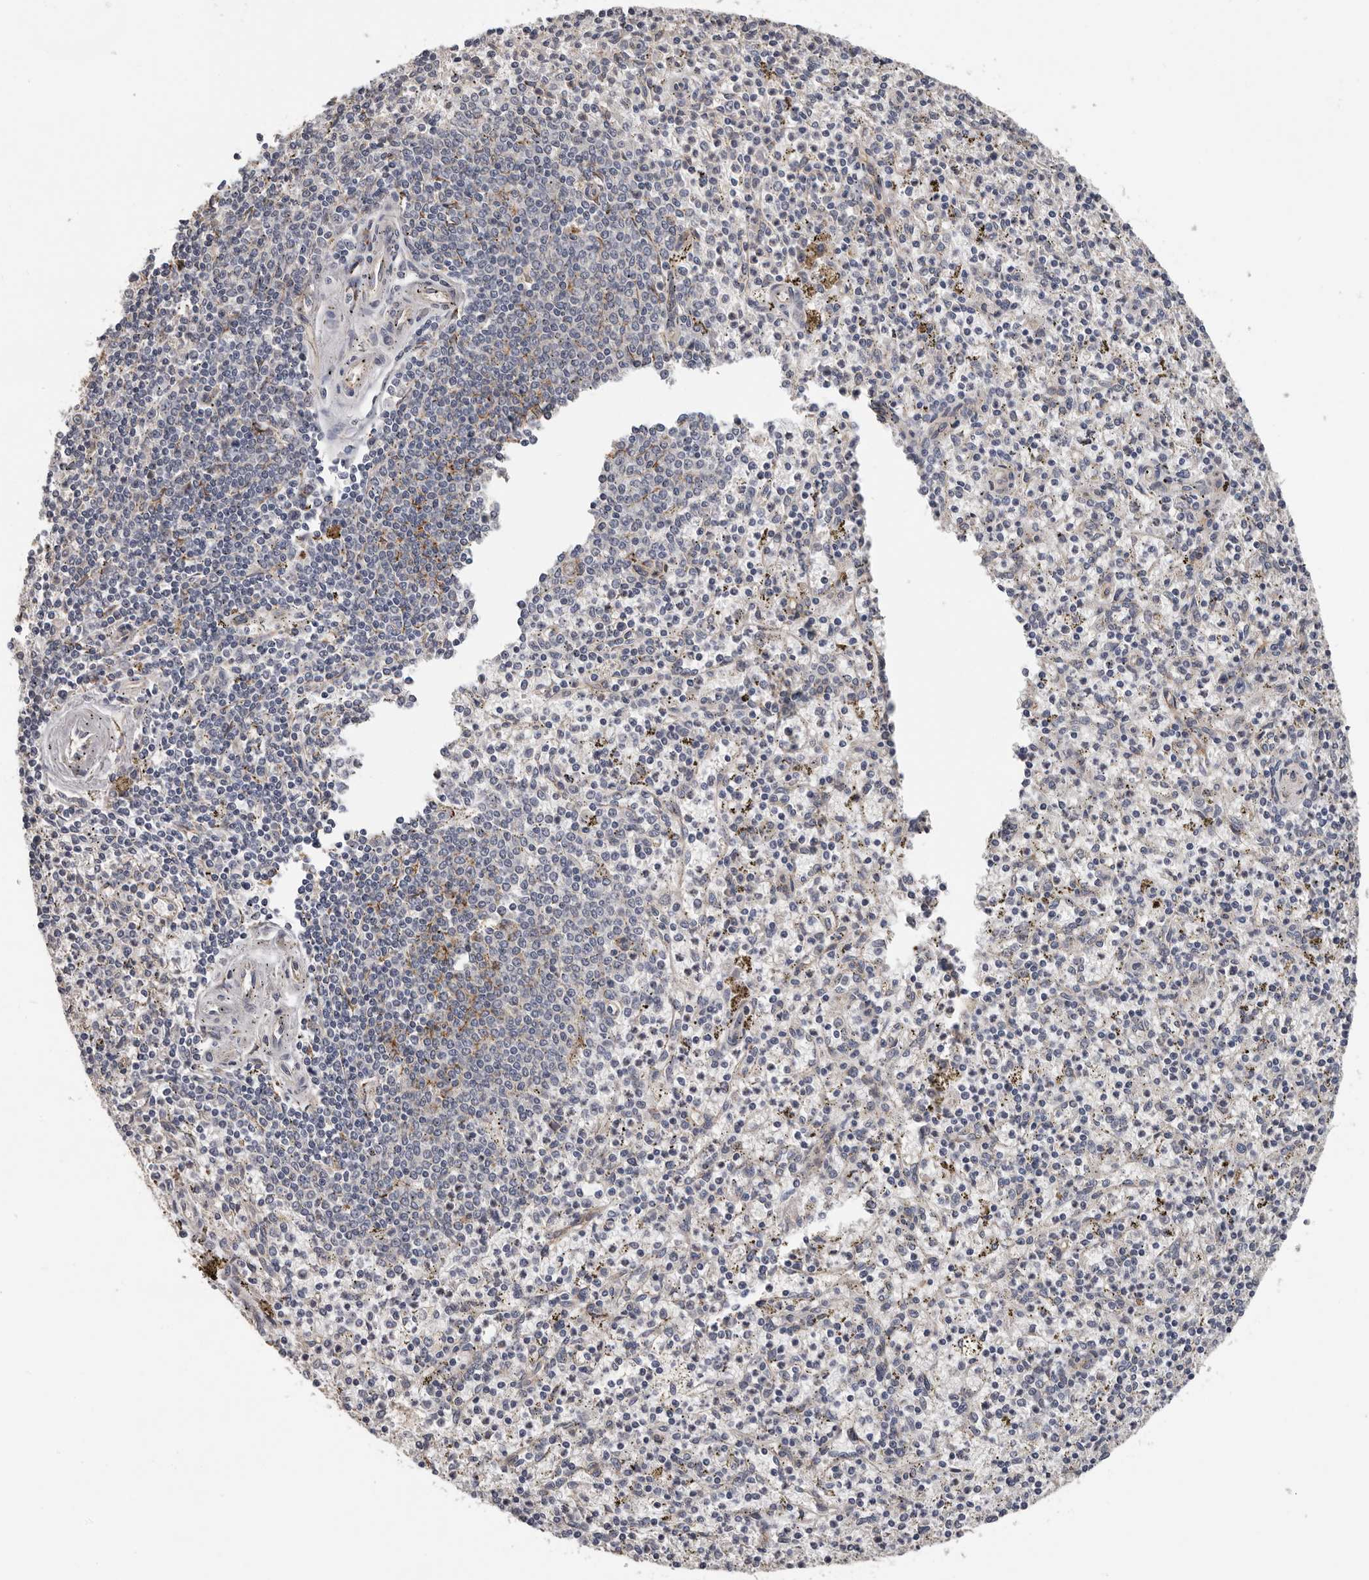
{"staining": {"intensity": "negative", "quantity": "none", "location": "none"}, "tissue": "spleen", "cell_type": "Cells in red pulp", "image_type": "normal", "snomed": [{"axis": "morphology", "description": "Normal tissue, NOS"}, {"axis": "topography", "description": "Spleen"}], "caption": "The histopathology image displays no significant staining in cells in red pulp of spleen. Brightfield microscopy of immunohistochemistry stained with DAB (brown) and hematoxylin (blue), captured at high magnification.", "gene": "MTF1", "patient": {"sex": "male", "age": 72}}